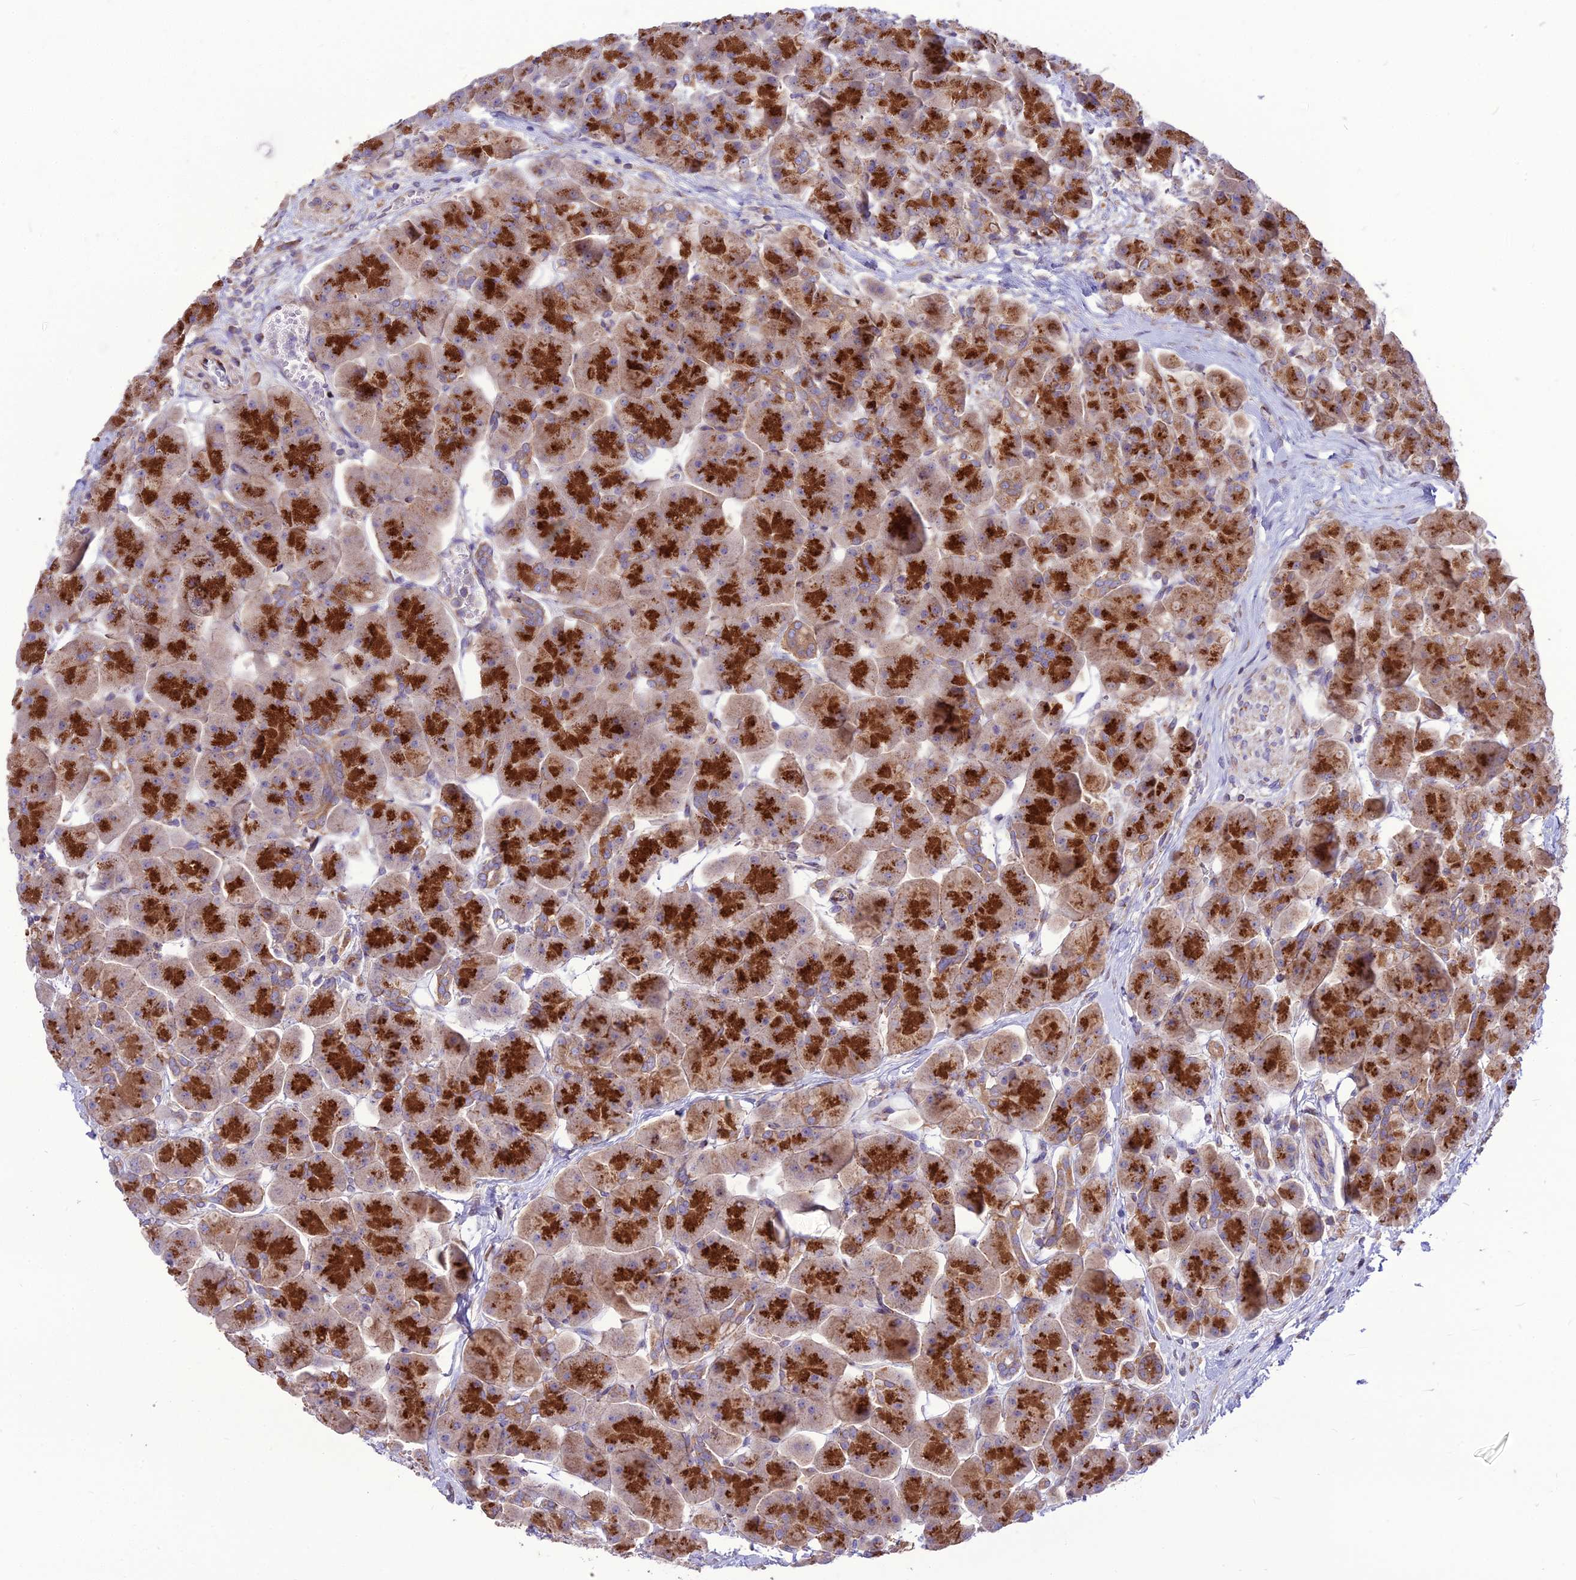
{"staining": {"intensity": "strong", "quantity": "25%-75%", "location": "cytoplasmic/membranous"}, "tissue": "pancreas", "cell_type": "Exocrine glandular cells", "image_type": "normal", "snomed": [{"axis": "morphology", "description": "Normal tissue, NOS"}, {"axis": "topography", "description": "Pancreas"}], "caption": "This image demonstrates immunohistochemistry (IHC) staining of normal human pancreas, with high strong cytoplasmic/membranous expression in about 25%-75% of exocrine glandular cells.", "gene": "SPRYD7", "patient": {"sex": "male", "age": 66}}